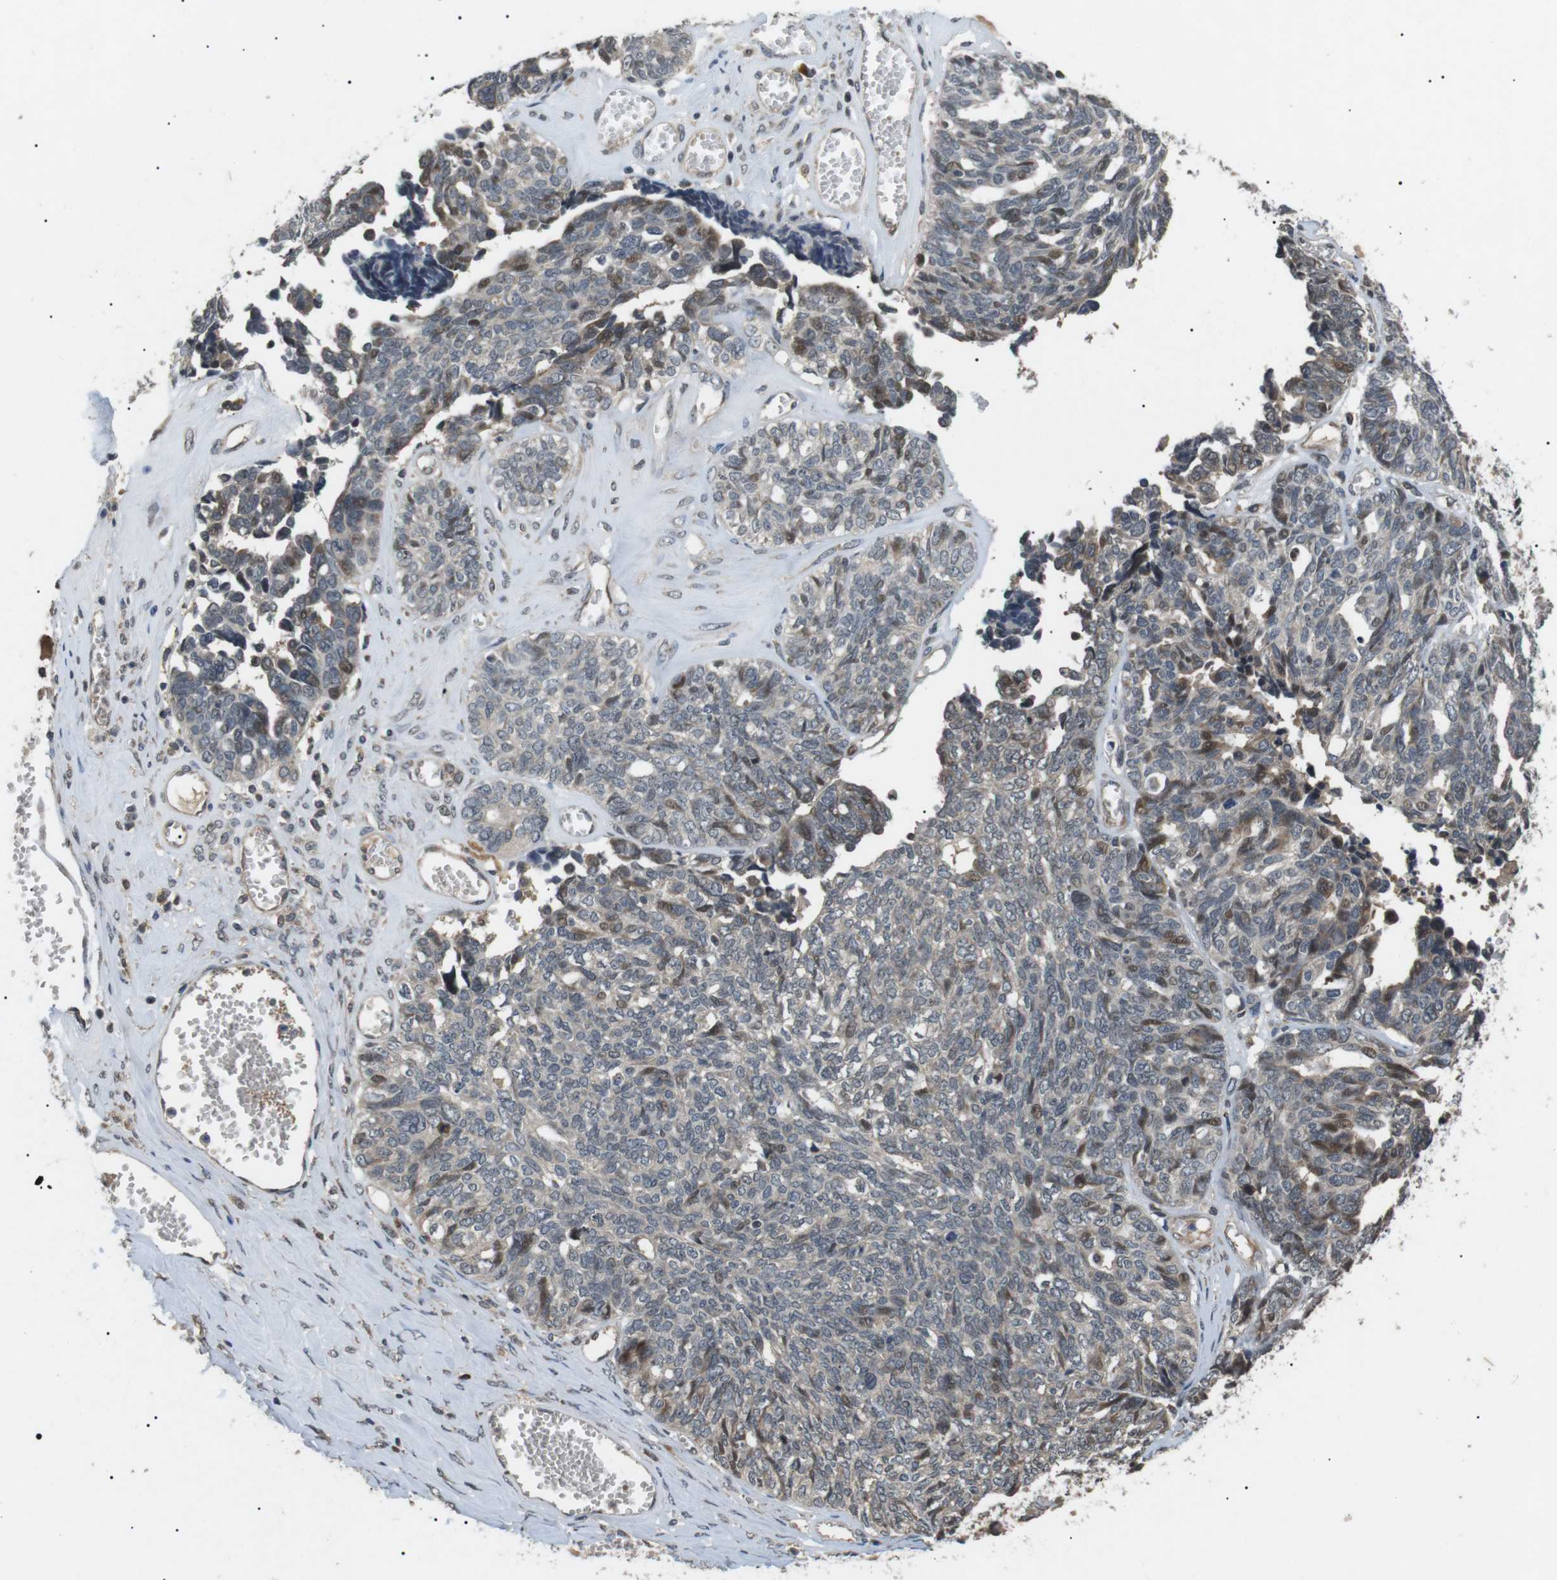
{"staining": {"intensity": "weak", "quantity": "<25%", "location": "nuclear"}, "tissue": "ovarian cancer", "cell_type": "Tumor cells", "image_type": "cancer", "snomed": [{"axis": "morphology", "description": "Cystadenocarcinoma, serous, NOS"}, {"axis": "topography", "description": "Ovary"}], "caption": "This photomicrograph is of ovarian cancer stained with immunohistochemistry to label a protein in brown with the nuclei are counter-stained blue. There is no expression in tumor cells.", "gene": "HSPA13", "patient": {"sex": "female", "age": 79}}